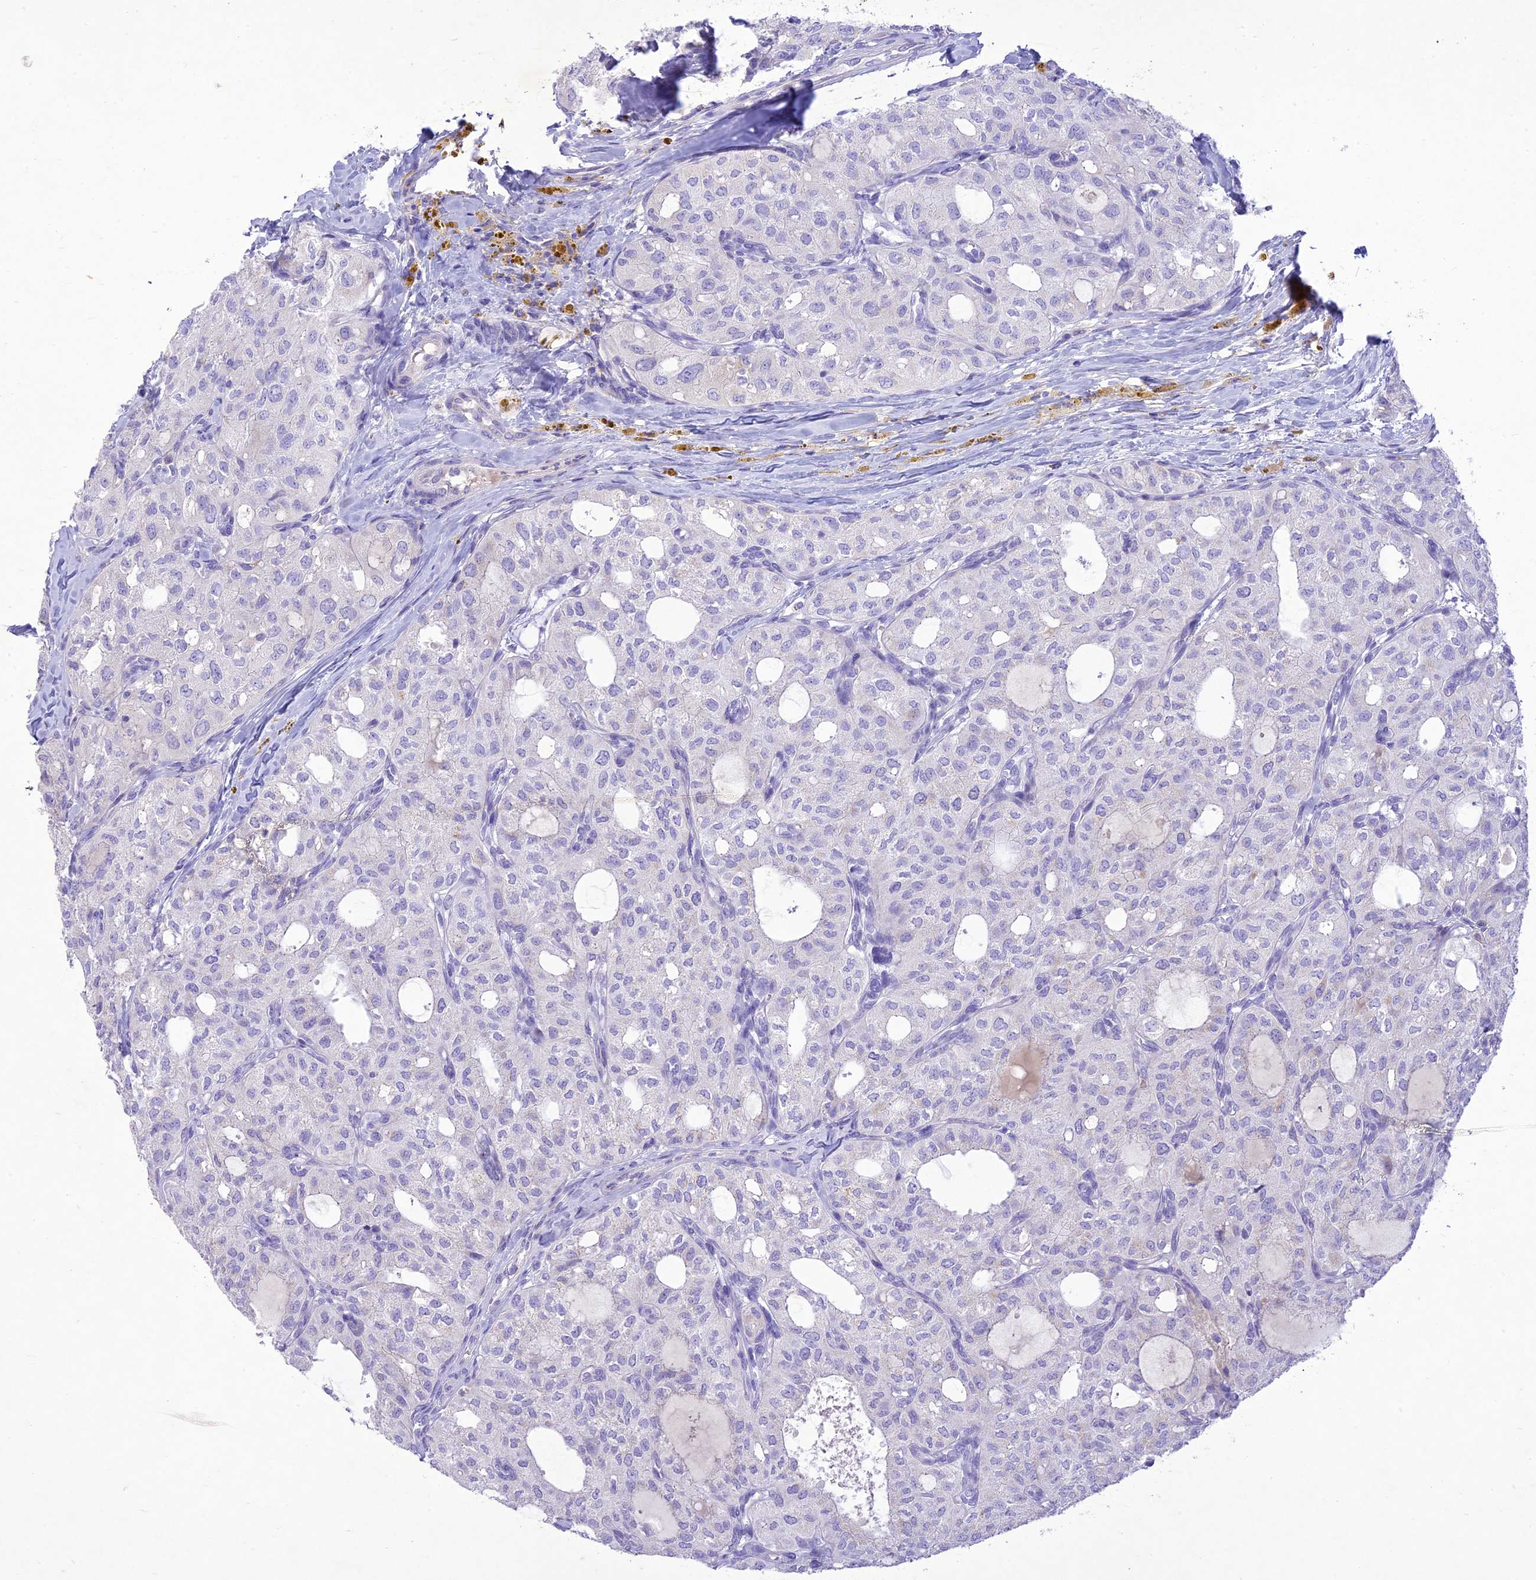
{"staining": {"intensity": "negative", "quantity": "none", "location": "none"}, "tissue": "thyroid cancer", "cell_type": "Tumor cells", "image_type": "cancer", "snomed": [{"axis": "morphology", "description": "Follicular adenoma carcinoma, NOS"}, {"axis": "topography", "description": "Thyroid gland"}], "caption": "The photomicrograph reveals no significant staining in tumor cells of thyroid follicular adenoma carcinoma.", "gene": "SLC13A5", "patient": {"sex": "male", "age": 75}}